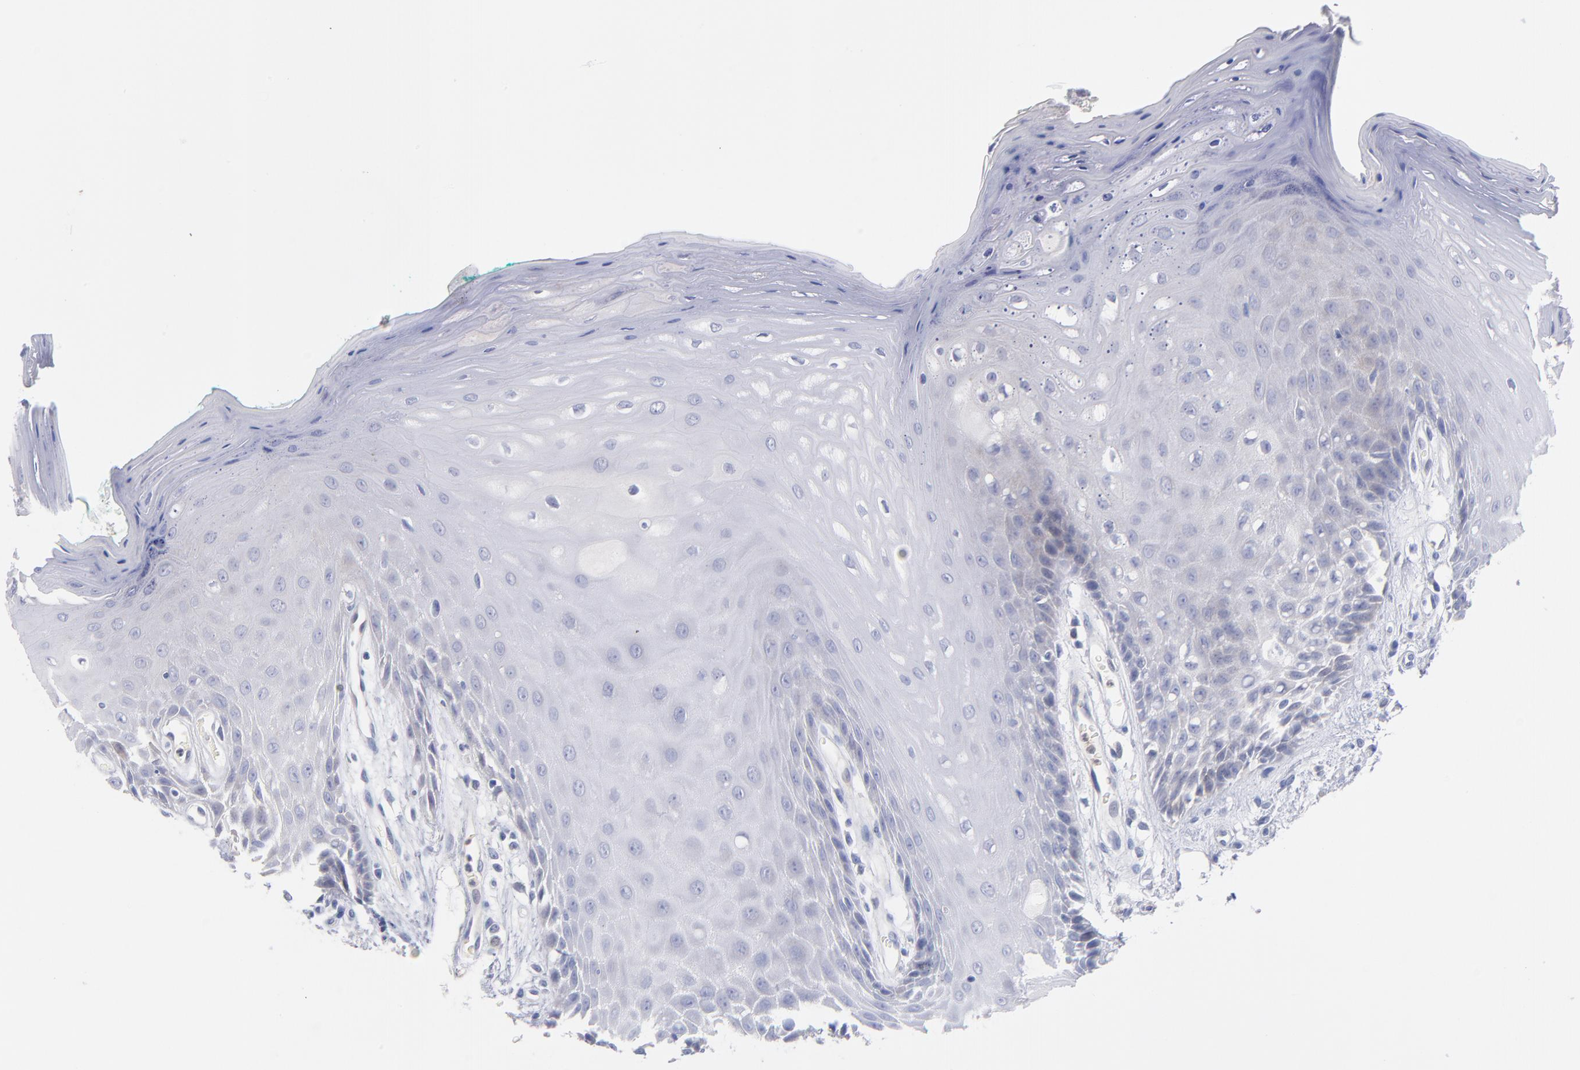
{"staining": {"intensity": "negative", "quantity": "none", "location": "none"}, "tissue": "oral mucosa", "cell_type": "Squamous epithelial cells", "image_type": "normal", "snomed": [{"axis": "morphology", "description": "Normal tissue, NOS"}, {"axis": "morphology", "description": "Squamous cell carcinoma, NOS"}, {"axis": "topography", "description": "Skeletal muscle"}, {"axis": "topography", "description": "Oral tissue"}, {"axis": "topography", "description": "Head-Neck"}], "caption": "Oral mucosa stained for a protein using immunohistochemistry (IHC) shows no positivity squamous epithelial cells.", "gene": "BID", "patient": {"sex": "female", "age": 84}}